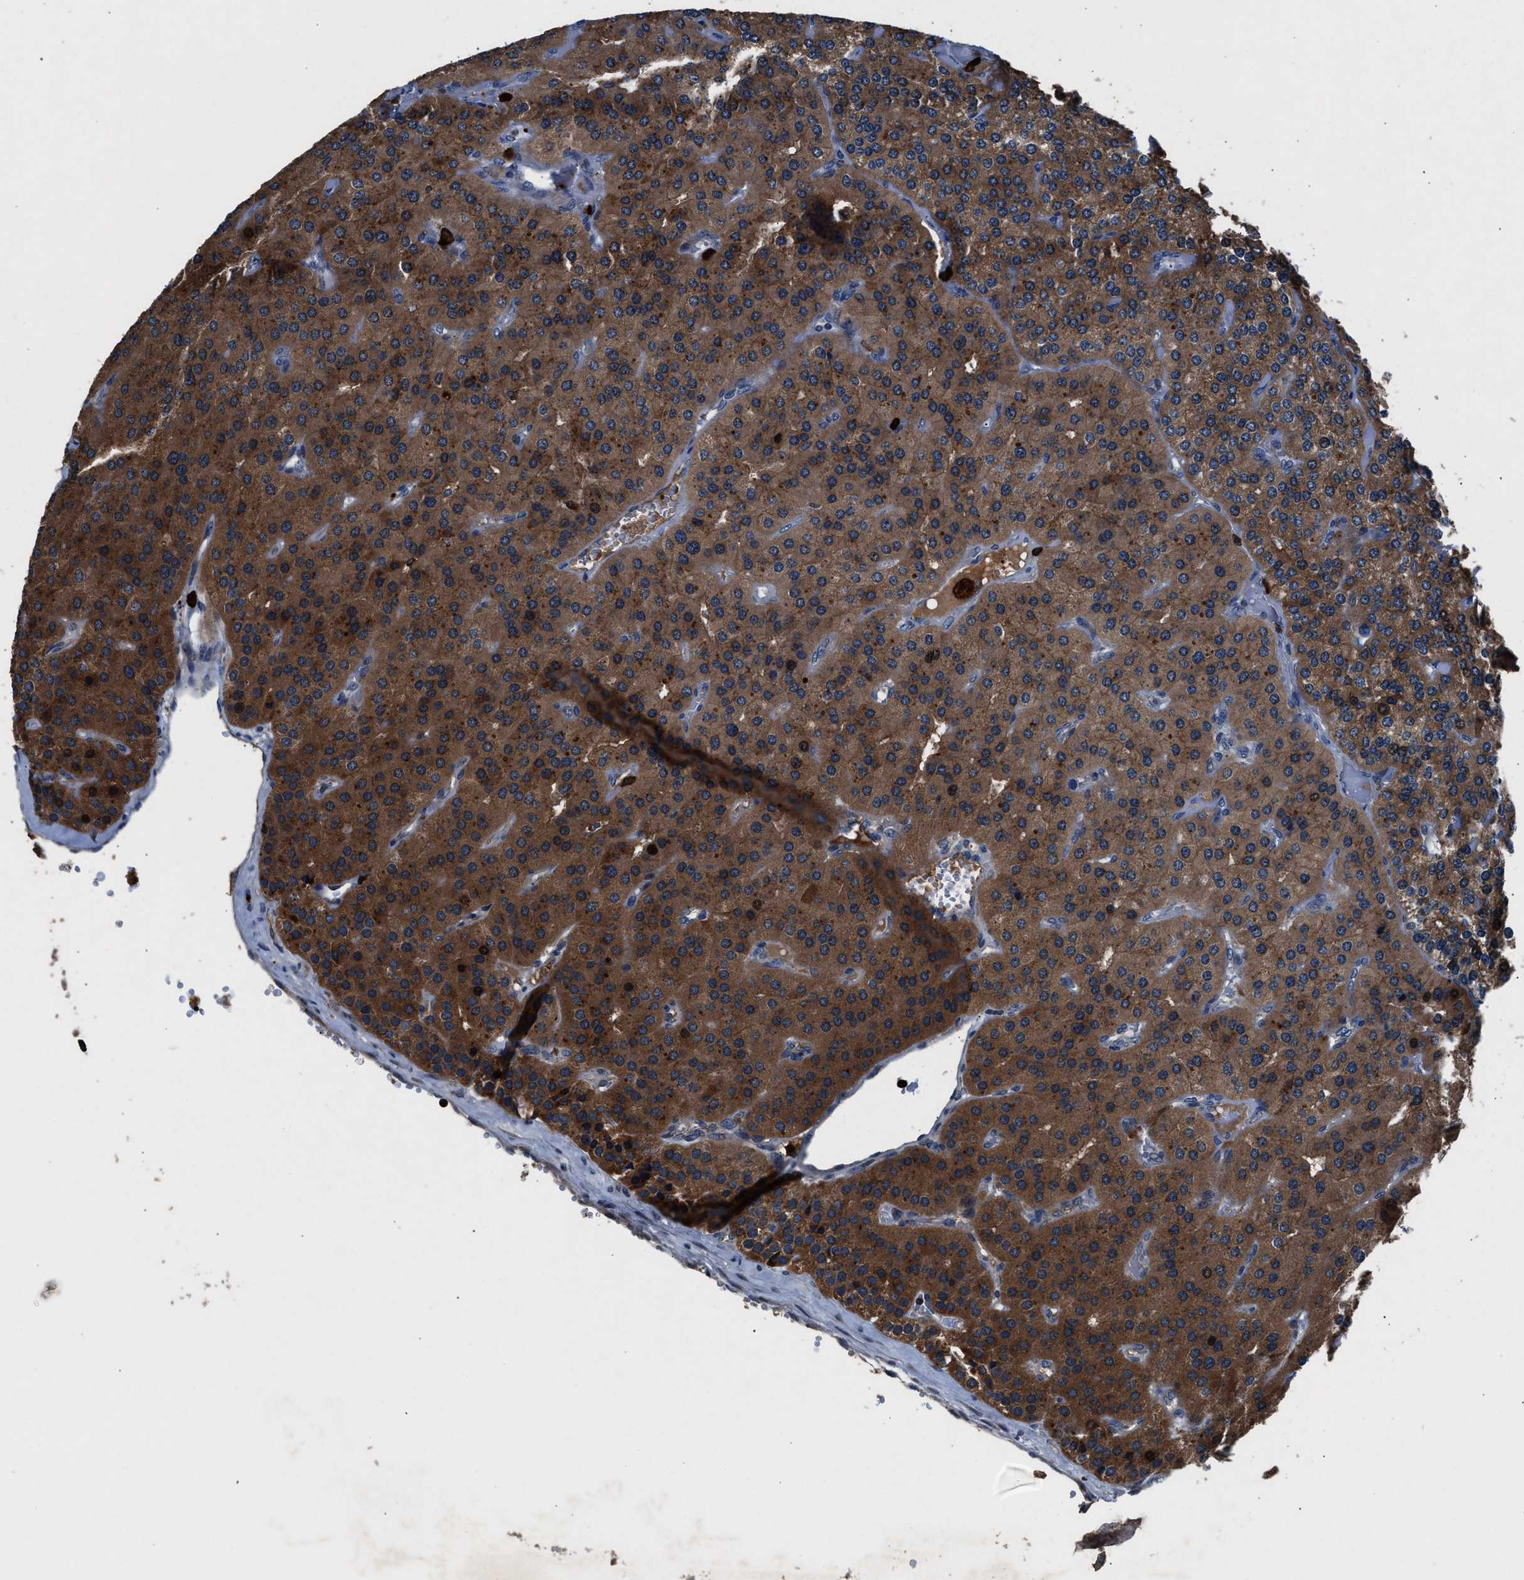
{"staining": {"intensity": "strong", "quantity": ">75%", "location": "cytoplasmic/membranous"}, "tissue": "parathyroid gland", "cell_type": "Glandular cells", "image_type": "normal", "snomed": [{"axis": "morphology", "description": "Normal tissue, NOS"}, {"axis": "morphology", "description": "Adenoma, NOS"}, {"axis": "topography", "description": "Parathyroid gland"}], "caption": "Parathyroid gland stained for a protein (brown) exhibits strong cytoplasmic/membranous positive staining in approximately >75% of glandular cells.", "gene": "FAM221A", "patient": {"sex": "female", "age": 86}}